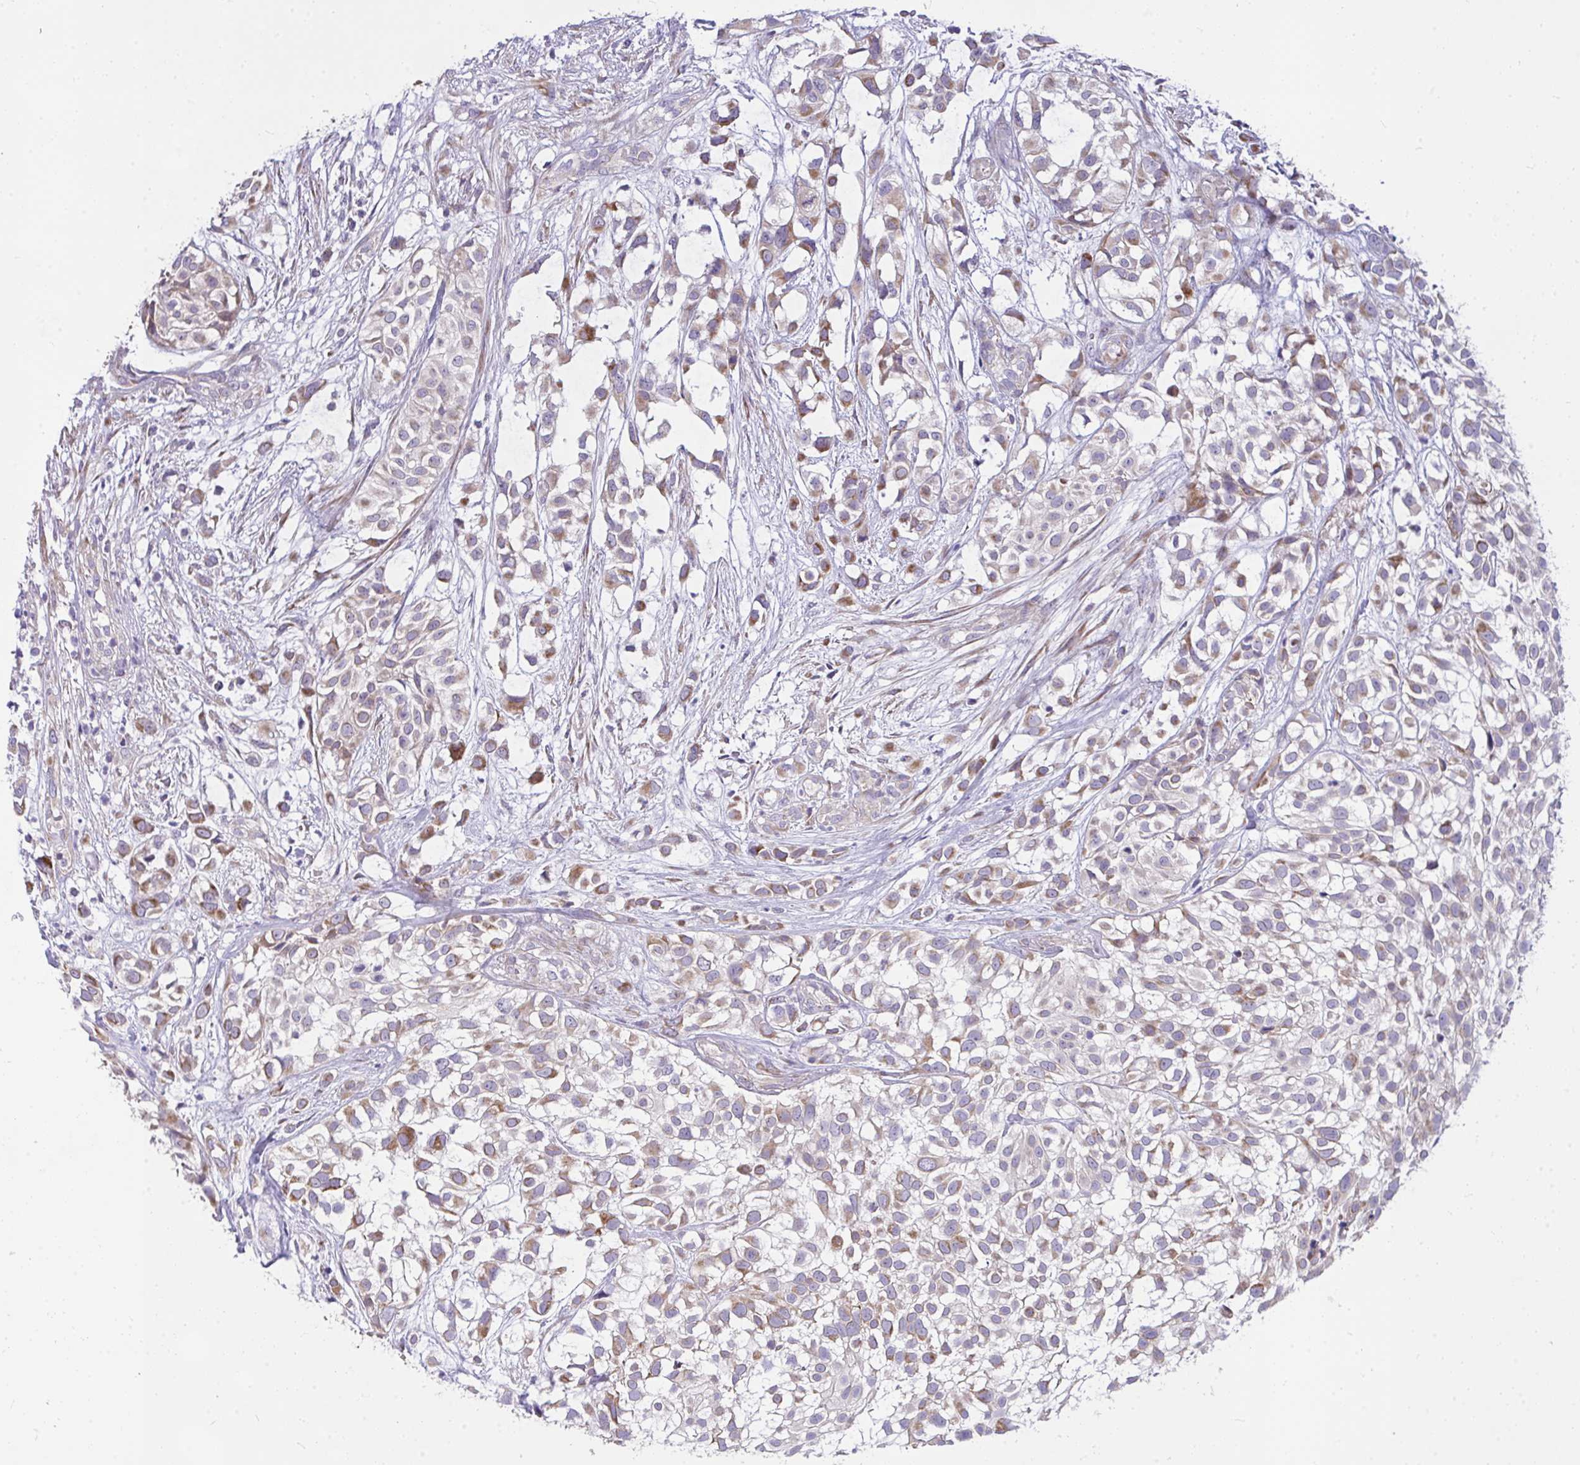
{"staining": {"intensity": "weak", "quantity": ">75%", "location": "cytoplasmic/membranous"}, "tissue": "urothelial cancer", "cell_type": "Tumor cells", "image_type": "cancer", "snomed": [{"axis": "morphology", "description": "Urothelial carcinoma, High grade"}, {"axis": "topography", "description": "Urinary bladder"}], "caption": "A micrograph of human urothelial cancer stained for a protein demonstrates weak cytoplasmic/membranous brown staining in tumor cells.", "gene": "CEP63", "patient": {"sex": "male", "age": 56}}